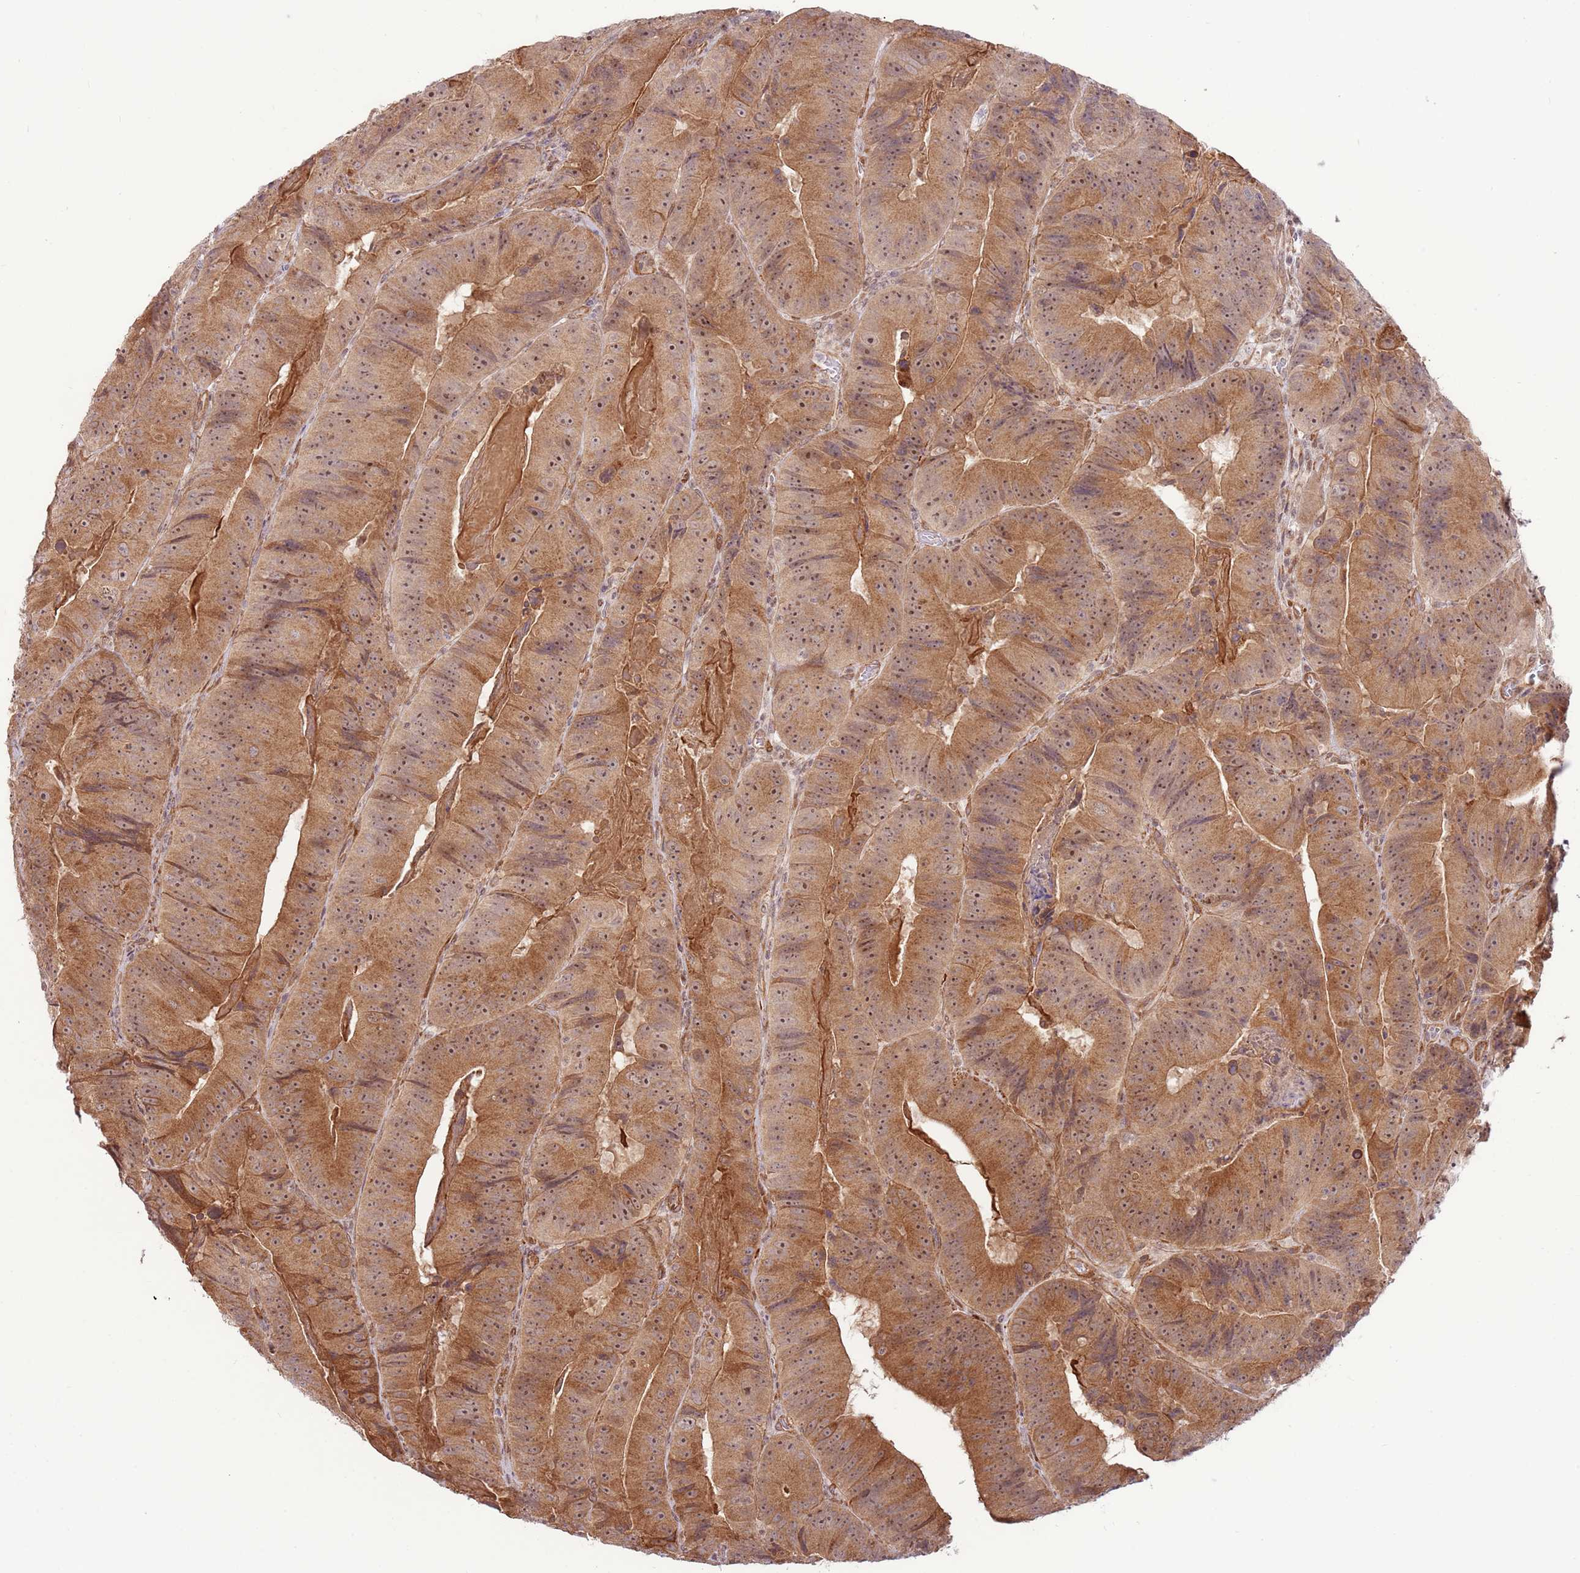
{"staining": {"intensity": "moderate", "quantity": ">75%", "location": "cytoplasmic/membranous,nuclear"}, "tissue": "colorectal cancer", "cell_type": "Tumor cells", "image_type": "cancer", "snomed": [{"axis": "morphology", "description": "Adenocarcinoma, NOS"}, {"axis": "topography", "description": "Colon"}], "caption": "The photomicrograph demonstrates a brown stain indicating the presence of a protein in the cytoplasmic/membranous and nuclear of tumor cells in colorectal cancer.", "gene": "DCAF4", "patient": {"sex": "female", "age": 86}}